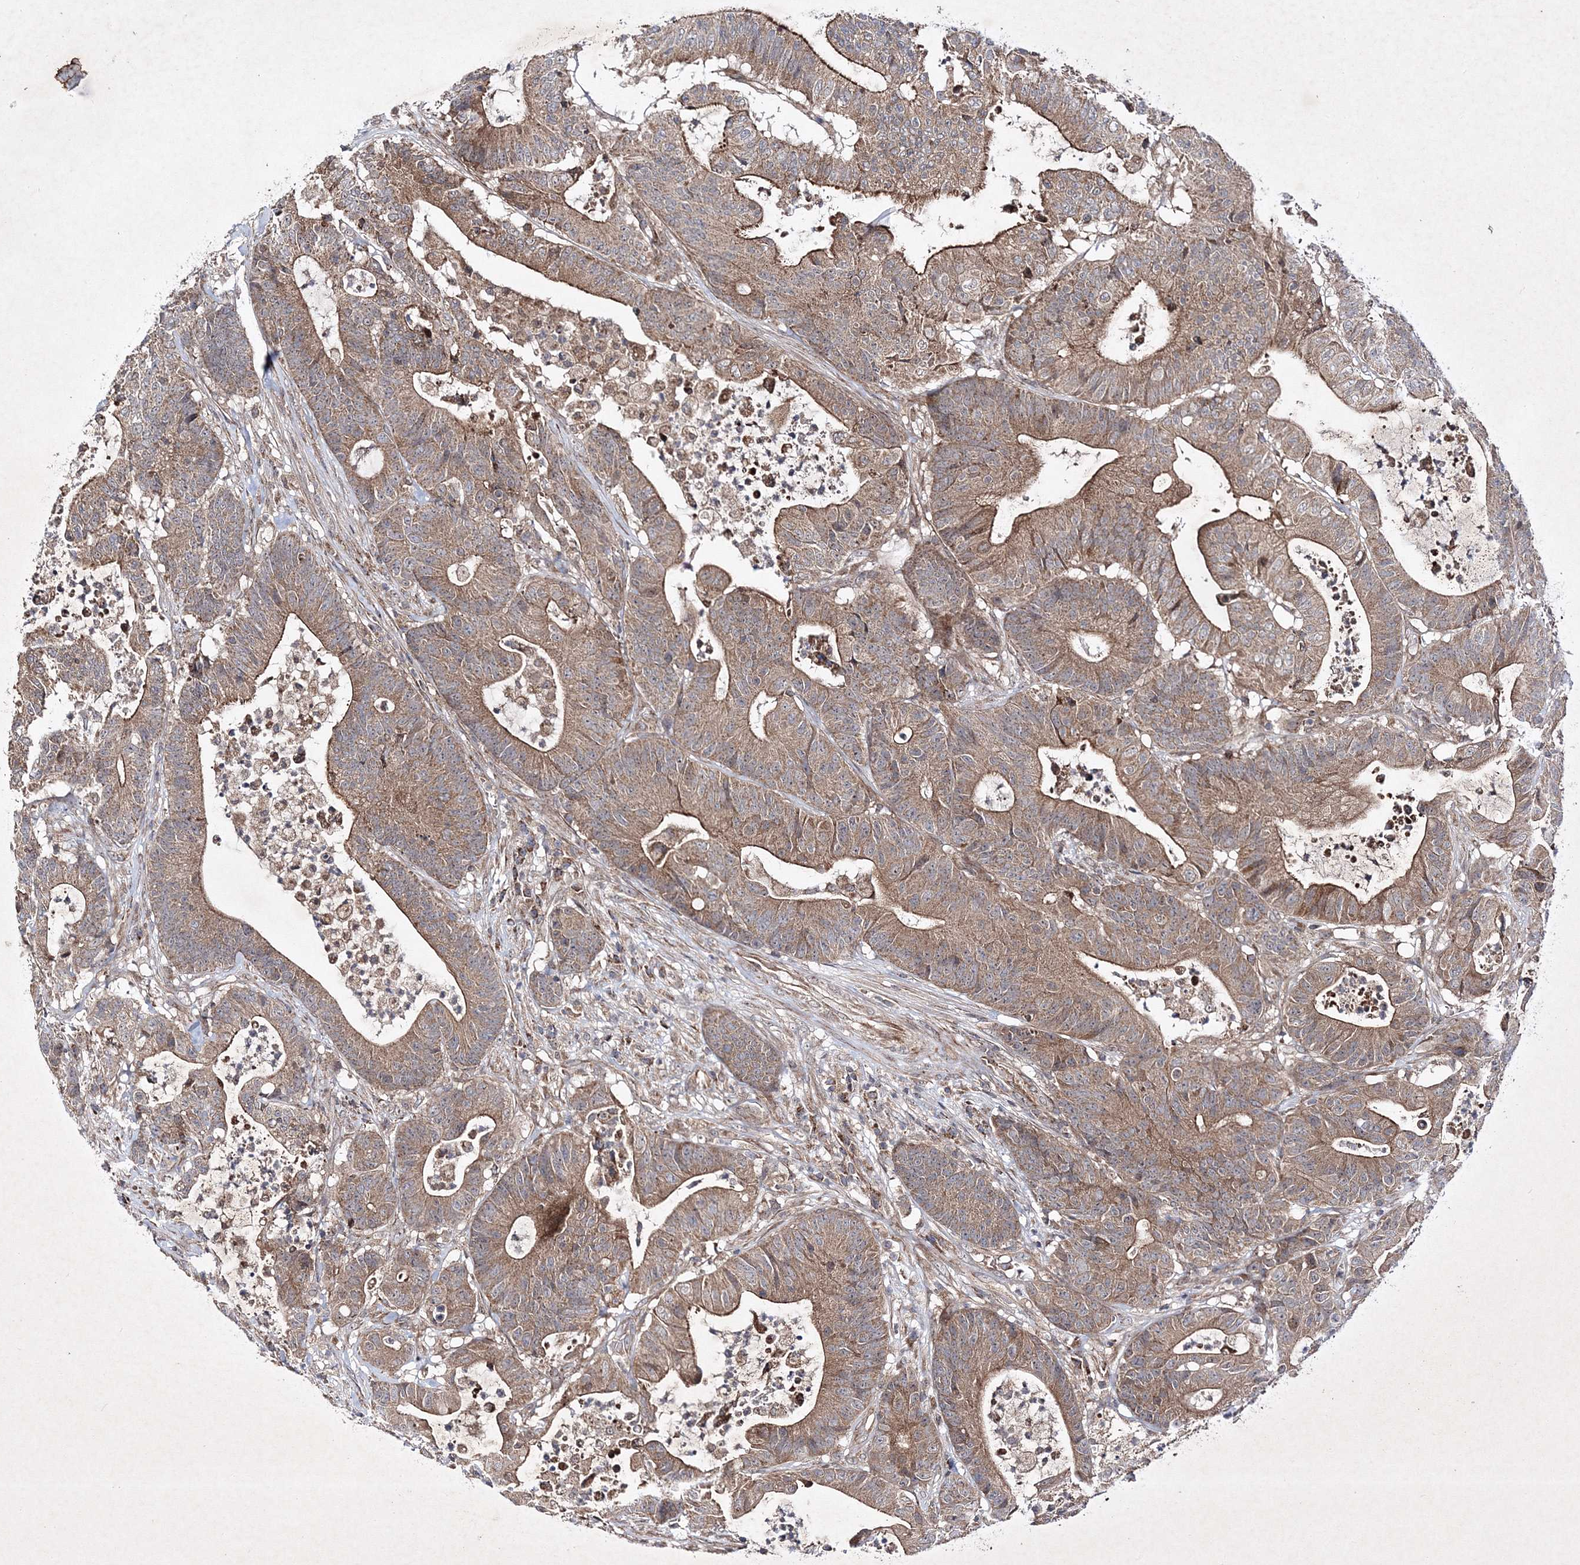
{"staining": {"intensity": "moderate", "quantity": "25%-75%", "location": "cytoplasmic/membranous"}, "tissue": "colorectal cancer", "cell_type": "Tumor cells", "image_type": "cancer", "snomed": [{"axis": "morphology", "description": "Adenocarcinoma, NOS"}, {"axis": "topography", "description": "Colon"}], "caption": "A medium amount of moderate cytoplasmic/membranous positivity is identified in about 25%-75% of tumor cells in adenocarcinoma (colorectal) tissue.", "gene": "SCRN3", "patient": {"sex": "female", "age": 84}}